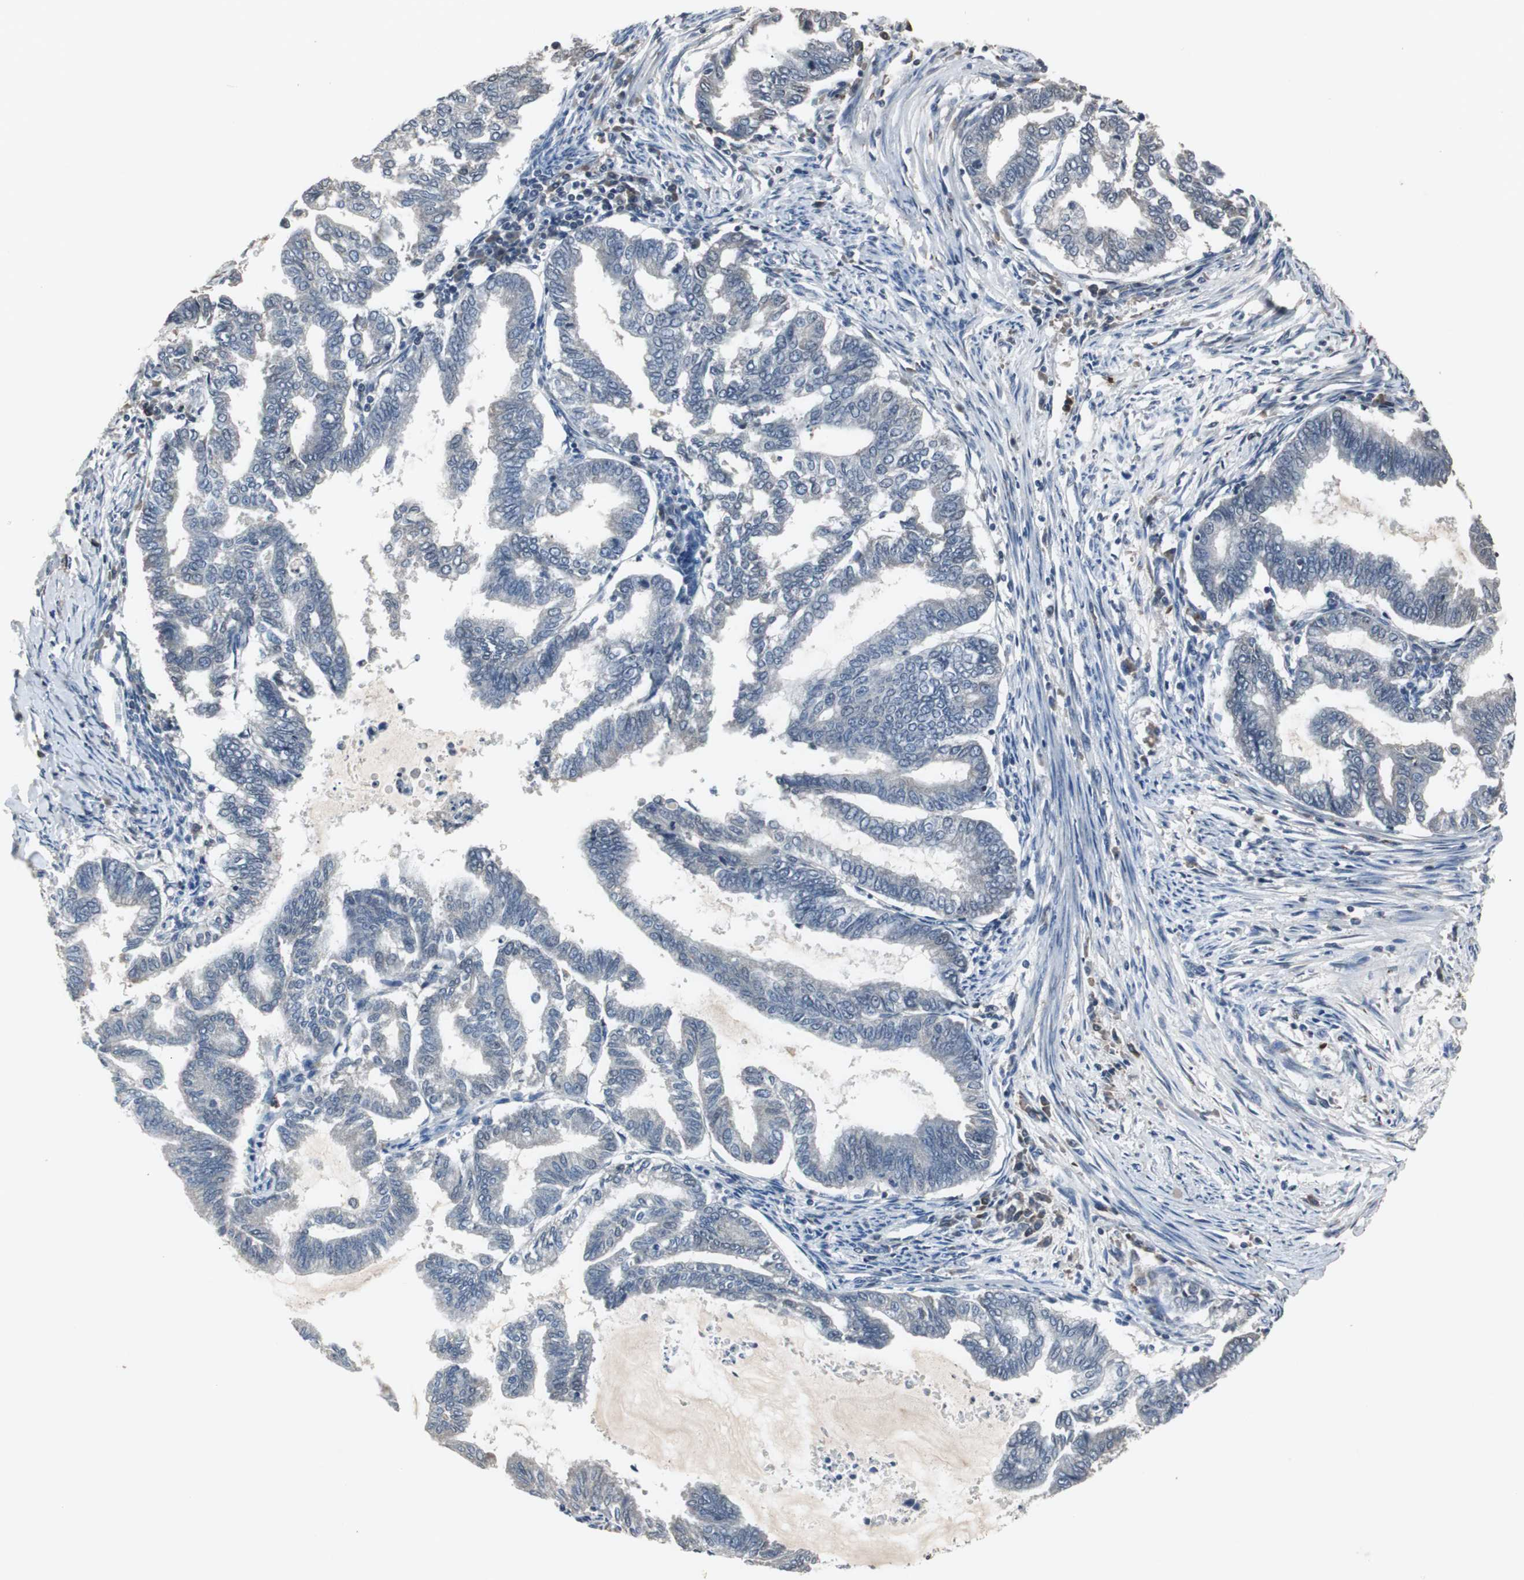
{"staining": {"intensity": "negative", "quantity": "none", "location": "none"}, "tissue": "endometrial cancer", "cell_type": "Tumor cells", "image_type": "cancer", "snomed": [{"axis": "morphology", "description": "Adenocarcinoma, NOS"}, {"axis": "topography", "description": "Endometrium"}], "caption": "Tumor cells are negative for brown protein staining in endometrial cancer.", "gene": "ADNP2", "patient": {"sex": "female", "age": 79}}